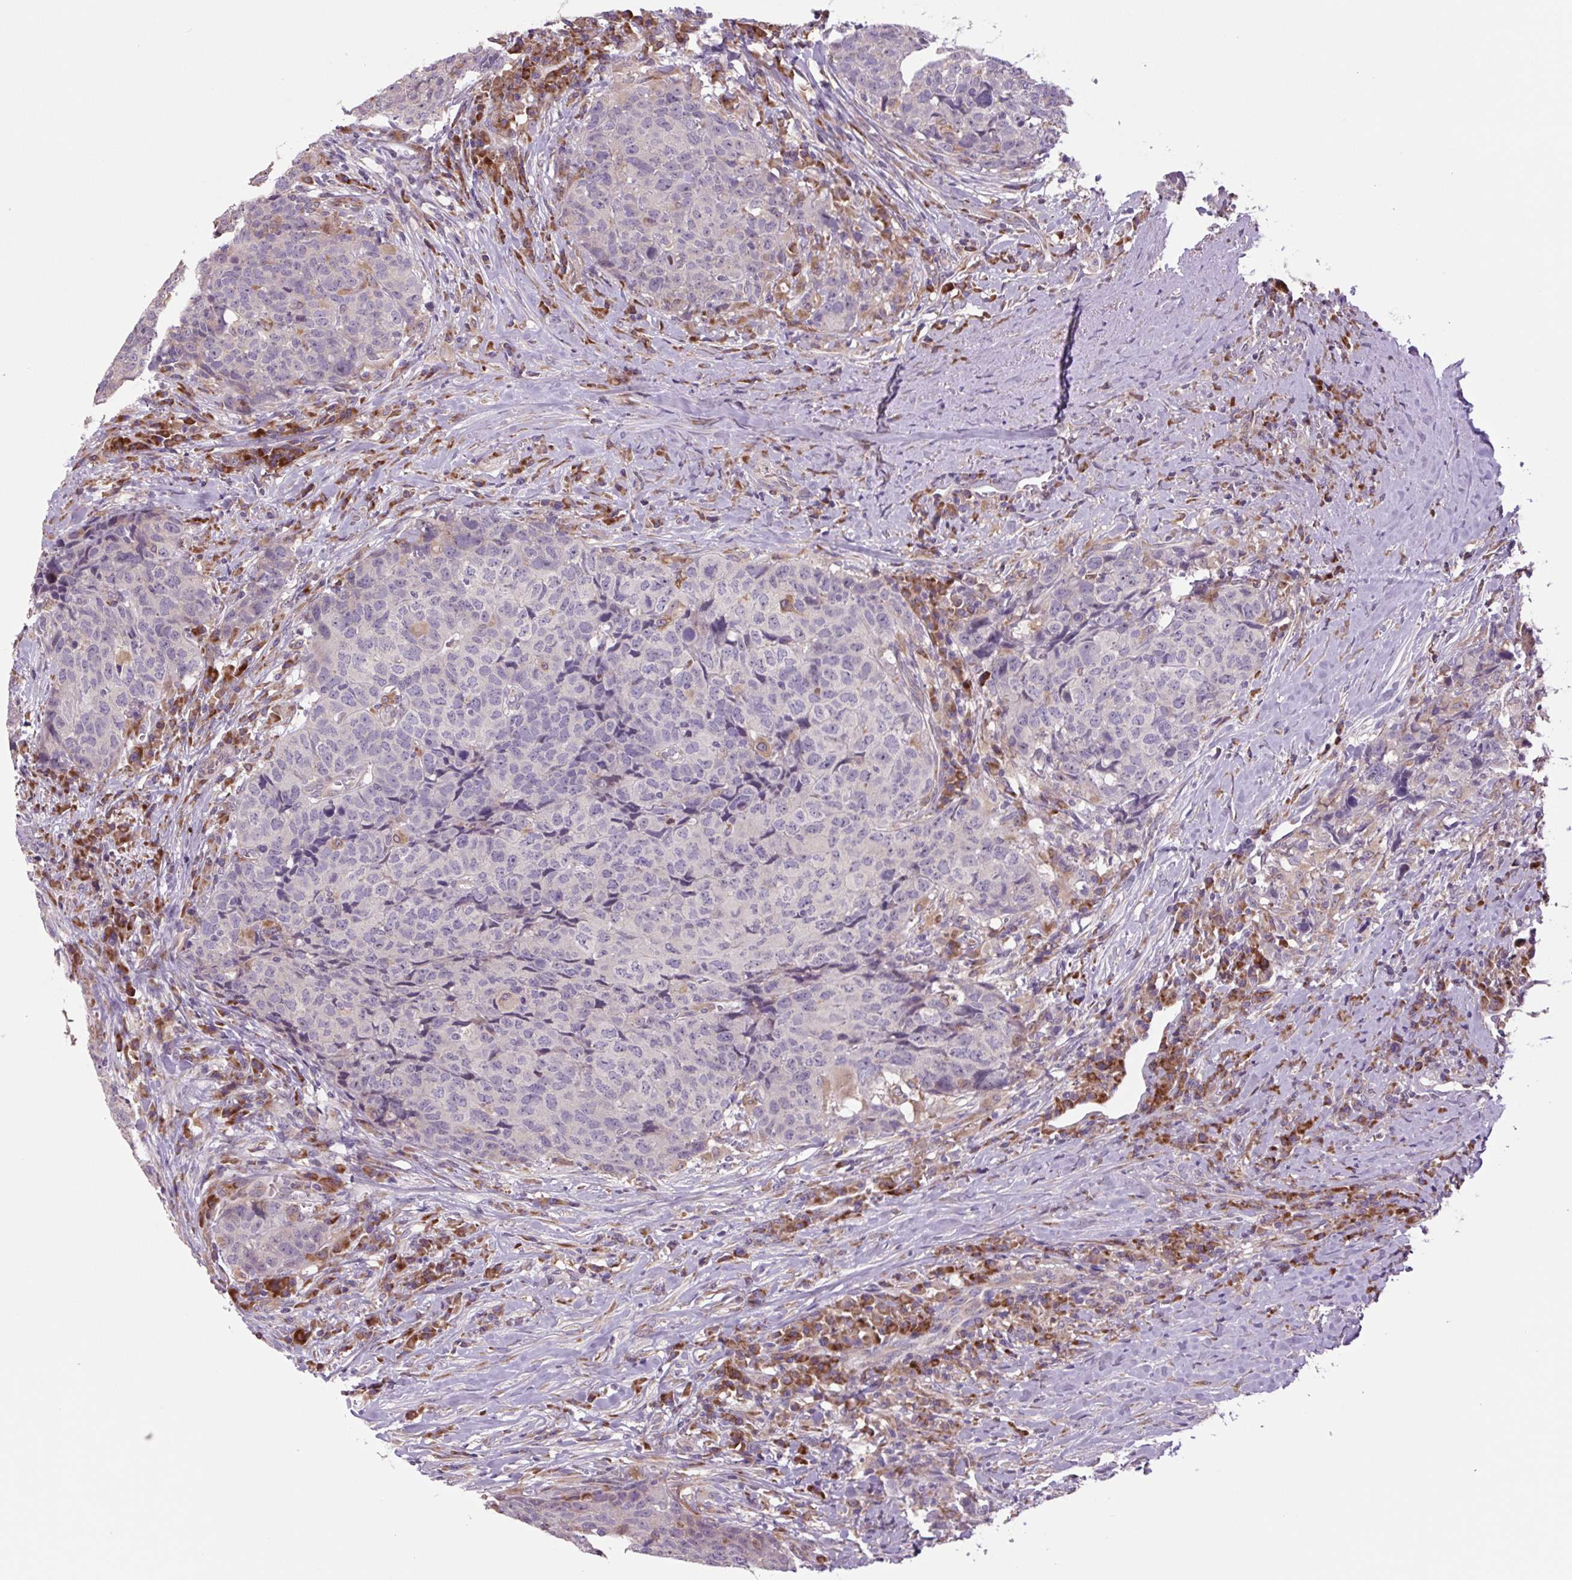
{"staining": {"intensity": "negative", "quantity": "none", "location": "none"}, "tissue": "head and neck cancer", "cell_type": "Tumor cells", "image_type": "cancer", "snomed": [{"axis": "morphology", "description": "Squamous cell carcinoma, NOS"}, {"axis": "topography", "description": "Head-Neck"}], "caption": "The IHC photomicrograph has no significant expression in tumor cells of squamous cell carcinoma (head and neck) tissue.", "gene": "PLA2G4A", "patient": {"sex": "male", "age": 66}}